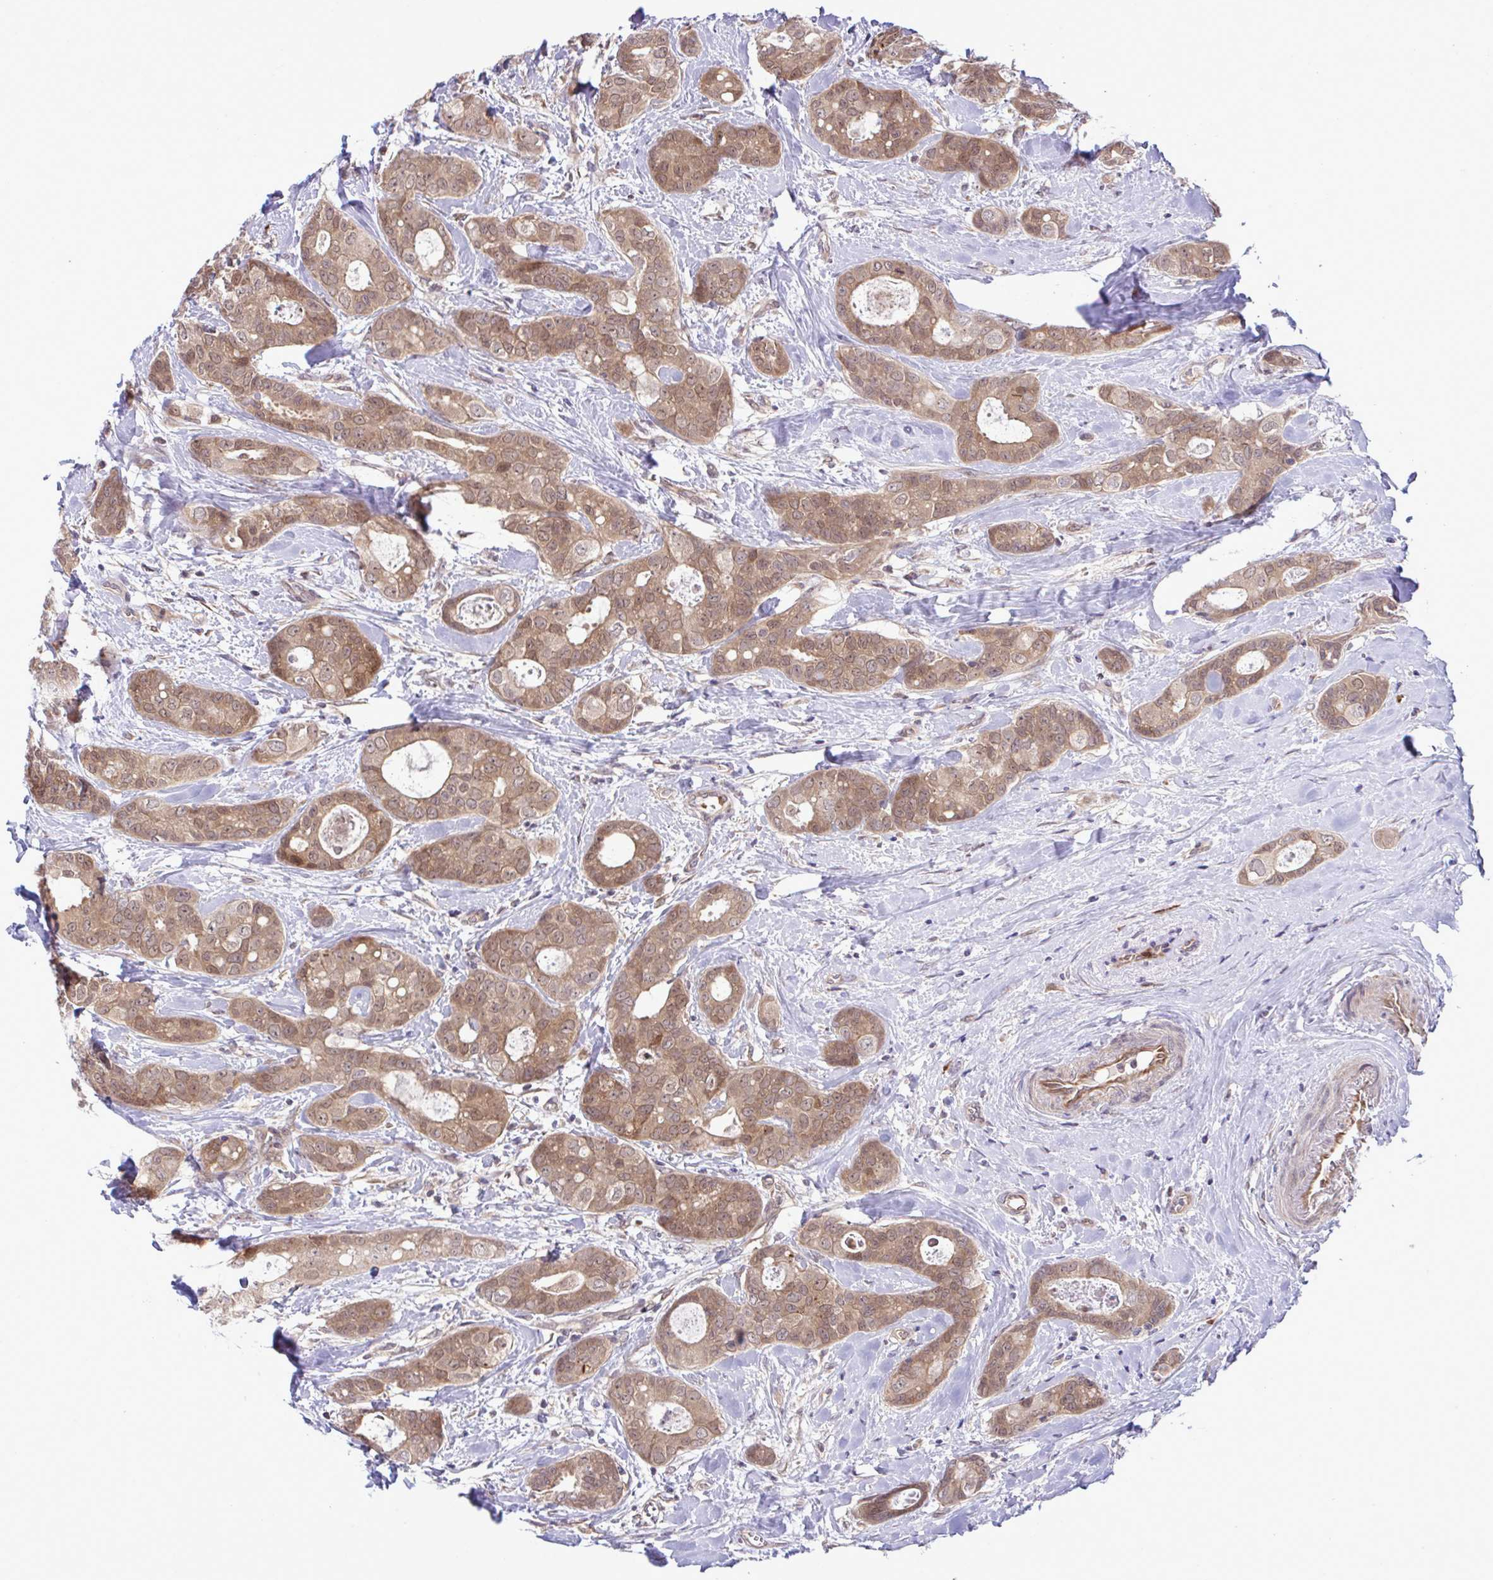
{"staining": {"intensity": "moderate", "quantity": ">75%", "location": "cytoplasmic/membranous,nuclear"}, "tissue": "breast cancer", "cell_type": "Tumor cells", "image_type": "cancer", "snomed": [{"axis": "morphology", "description": "Duct carcinoma"}, {"axis": "topography", "description": "Breast"}], "caption": "Invasive ductal carcinoma (breast) was stained to show a protein in brown. There is medium levels of moderate cytoplasmic/membranous and nuclear staining in about >75% of tumor cells.", "gene": "CMPK1", "patient": {"sex": "female", "age": 45}}